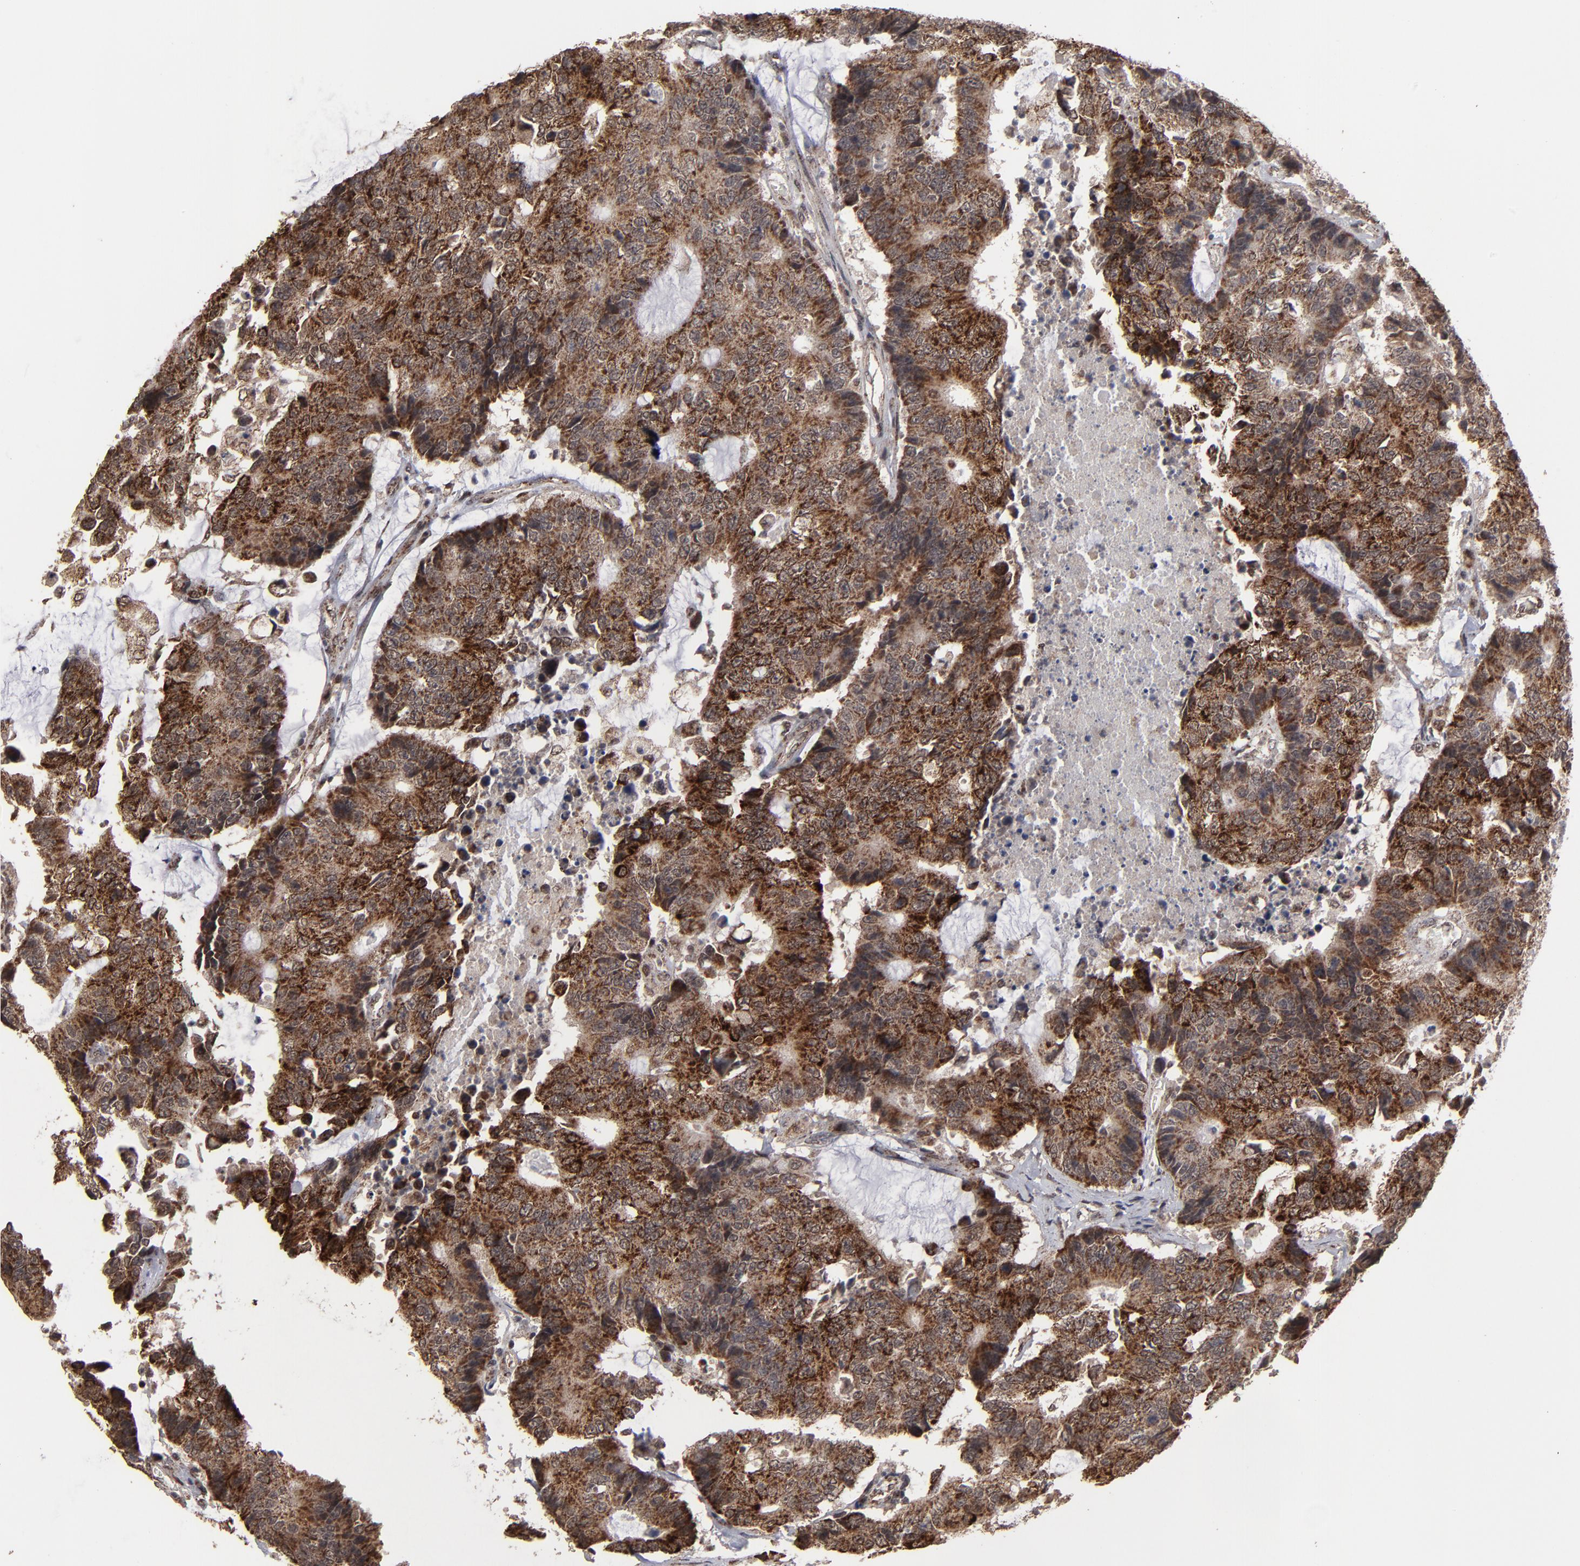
{"staining": {"intensity": "strong", "quantity": ">75%", "location": "cytoplasmic/membranous"}, "tissue": "colorectal cancer", "cell_type": "Tumor cells", "image_type": "cancer", "snomed": [{"axis": "morphology", "description": "Adenocarcinoma, NOS"}, {"axis": "topography", "description": "Colon"}], "caption": "Protein expression analysis of human adenocarcinoma (colorectal) reveals strong cytoplasmic/membranous positivity in about >75% of tumor cells.", "gene": "BNIP3", "patient": {"sex": "female", "age": 86}}